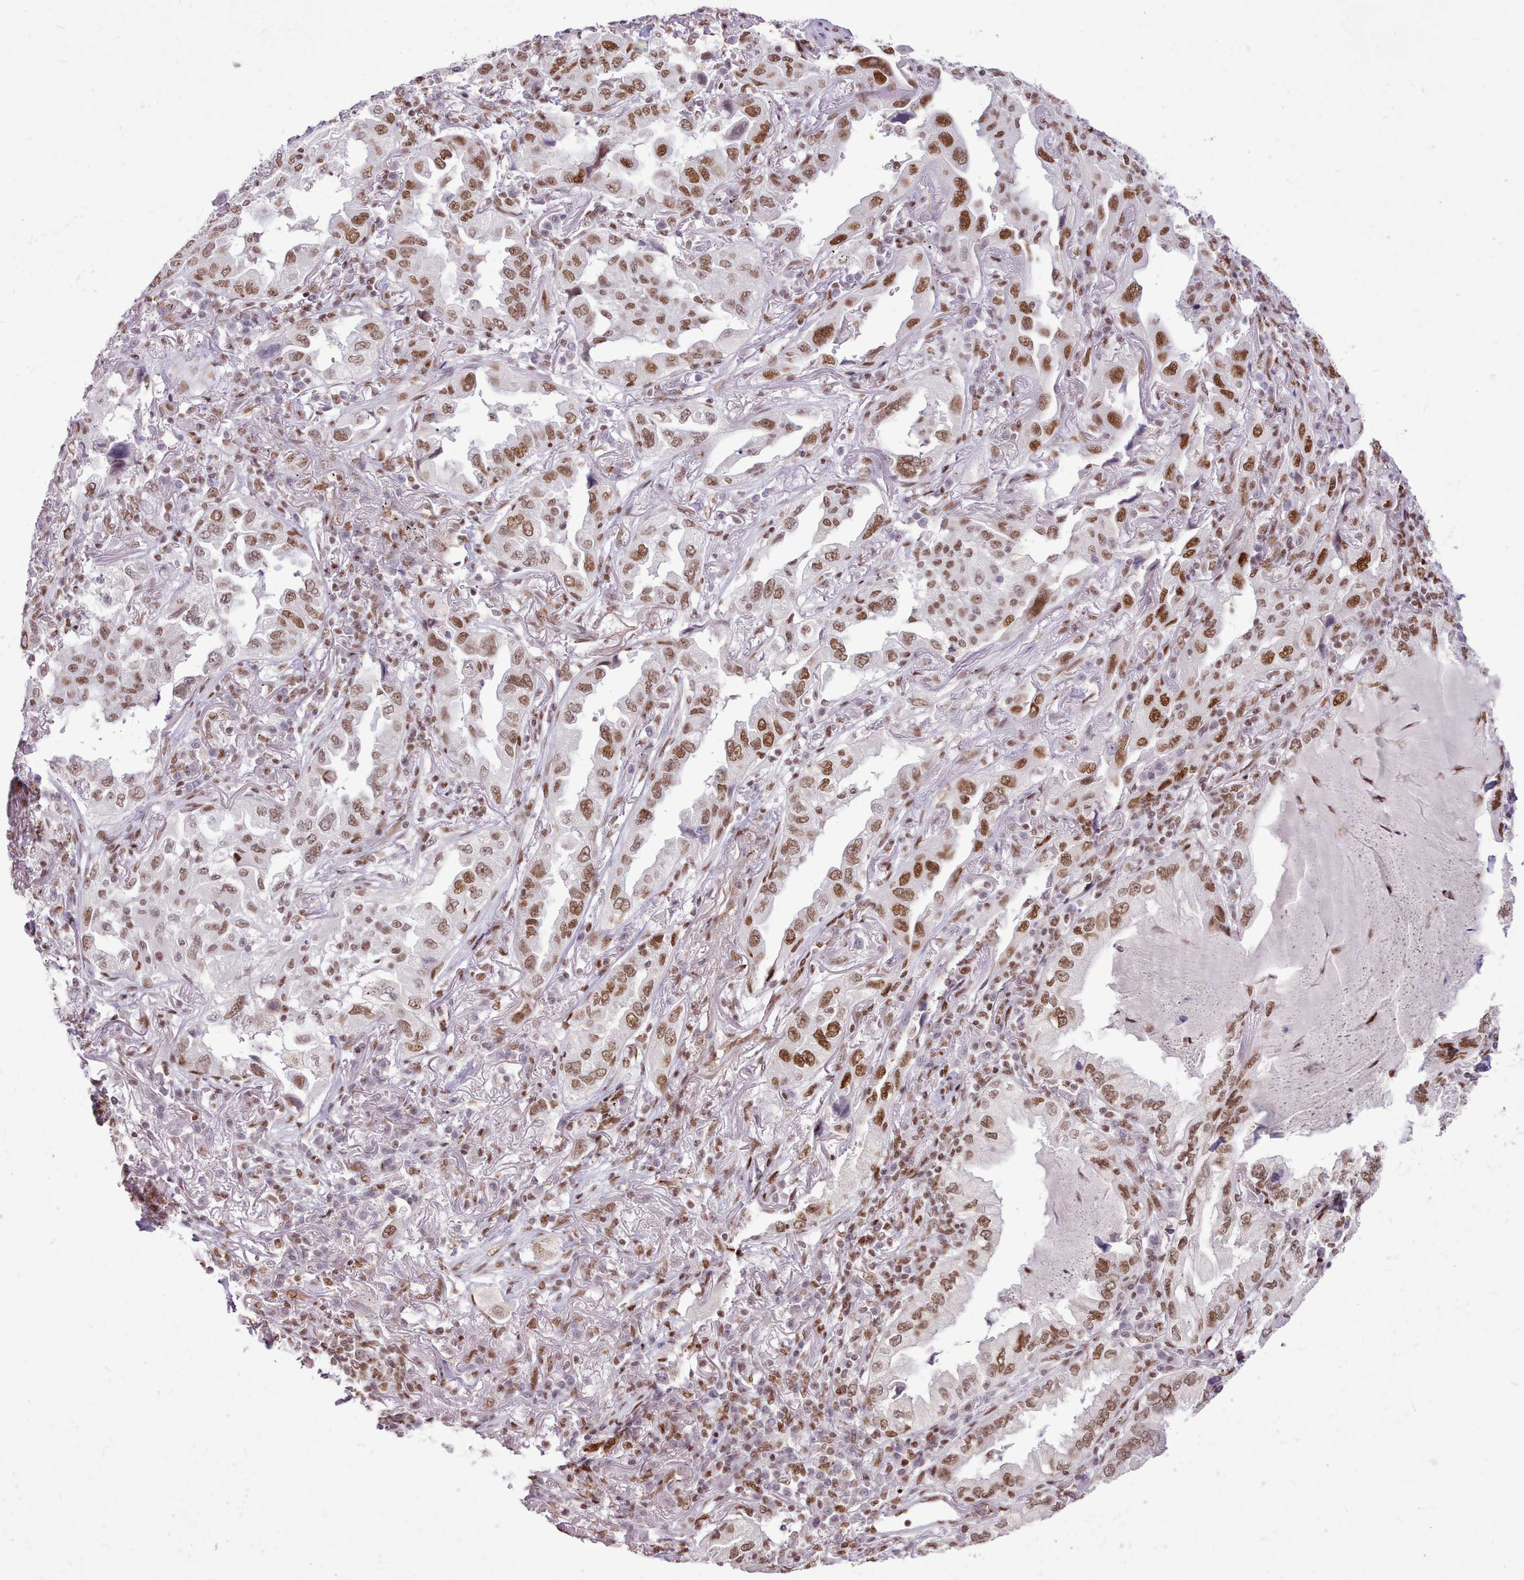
{"staining": {"intensity": "moderate", "quantity": ">75%", "location": "nuclear"}, "tissue": "lung cancer", "cell_type": "Tumor cells", "image_type": "cancer", "snomed": [{"axis": "morphology", "description": "Adenocarcinoma, NOS"}, {"axis": "topography", "description": "Lung"}], "caption": "Lung cancer (adenocarcinoma) stained with a brown dye demonstrates moderate nuclear positive expression in approximately >75% of tumor cells.", "gene": "TAF15", "patient": {"sex": "female", "age": 69}}